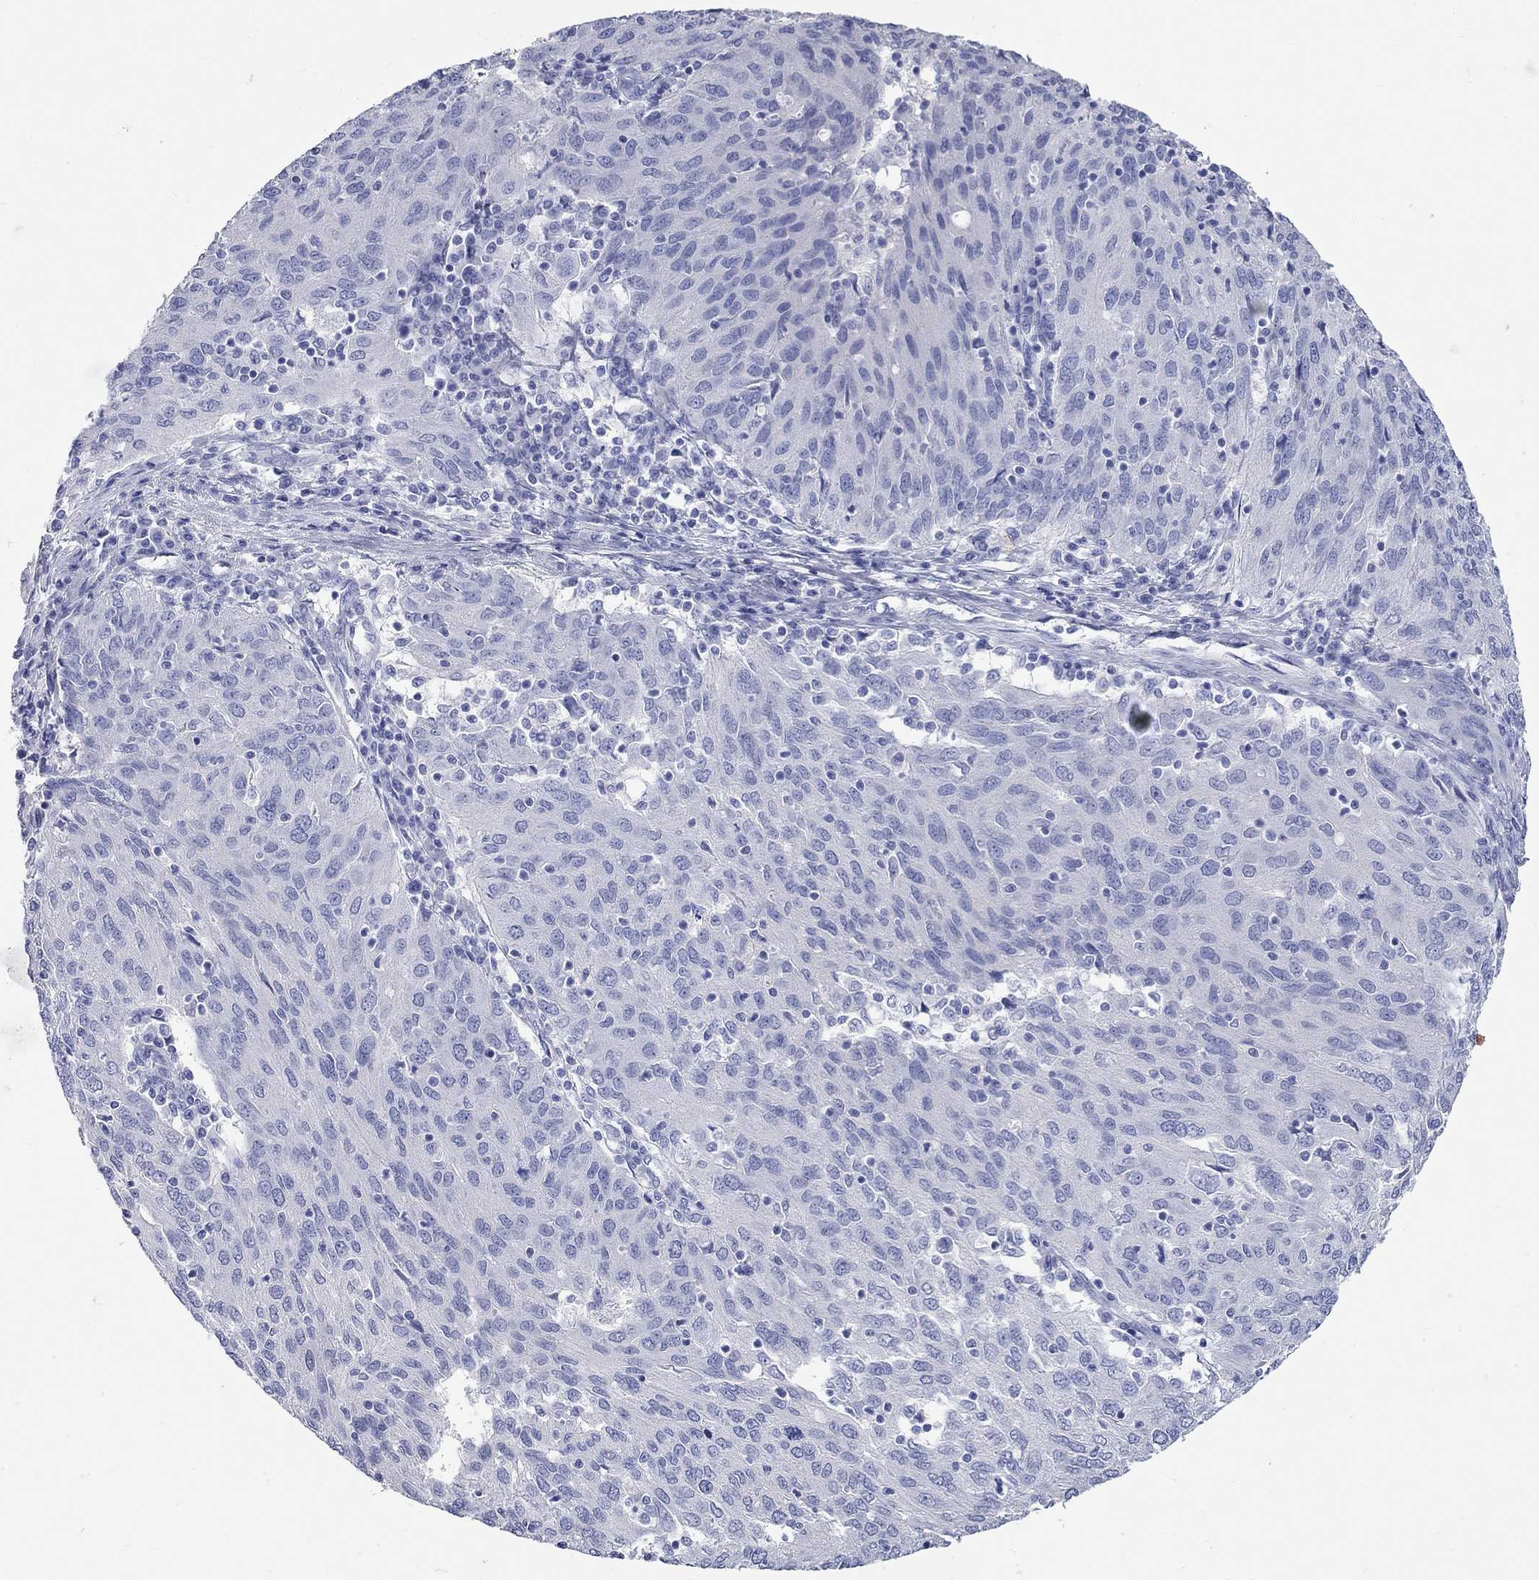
{"staining": {"intensity": "negative", "quantity": "none", "location": "none"}, "tissue": "ovarian cancer", "cell_type": "Tumor cells", "image_type": "cancer", "snomed": [{"axis": "morphology", "description": "Carcinoma, endometroid"}, {"axis": "topography", "description": "Ovary"}], "caption": "Tumor cells show no significant protein positivity in ovarian cancer.", "gene": "SPATA9", "patient": {"sex": "female", "age": 50}}